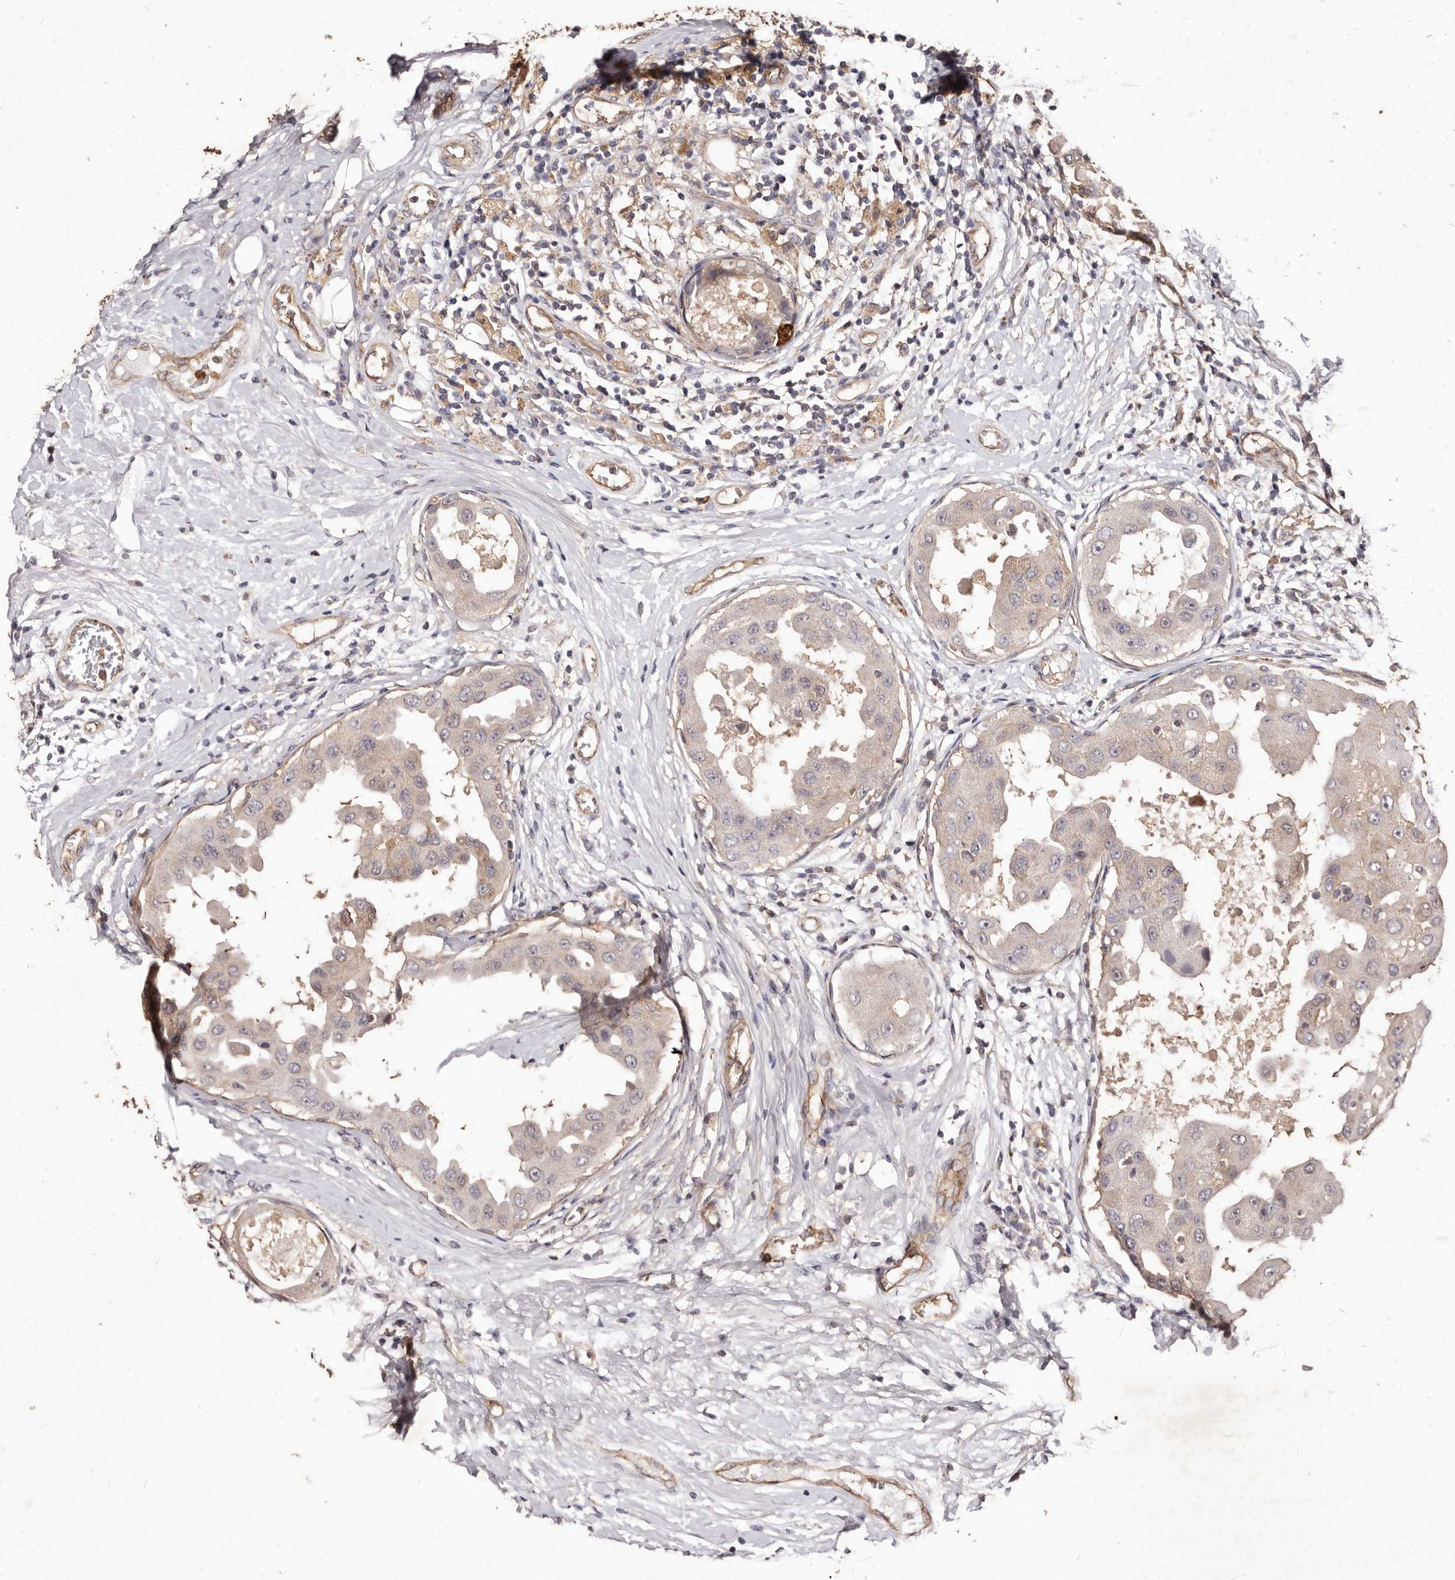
{"staining": {"intensity": "negative", "quantity": "none", "location": "none"}, "tissue": "breast cancer", "cell_type": "Tumor cells", "image_type": "cancer", "snomed": [{"axis": "morphology", "description": "Duct carcinoma"}, {"axis": "topography", "description": "Breast"}], "caption": "Immunohistochemical staining of breast cancer (invasive ductal carcinoma) exhibits no significant positivity in tumor cells.", "gene": "CCL14", "patient": {"sex": "female", "age": 27}}